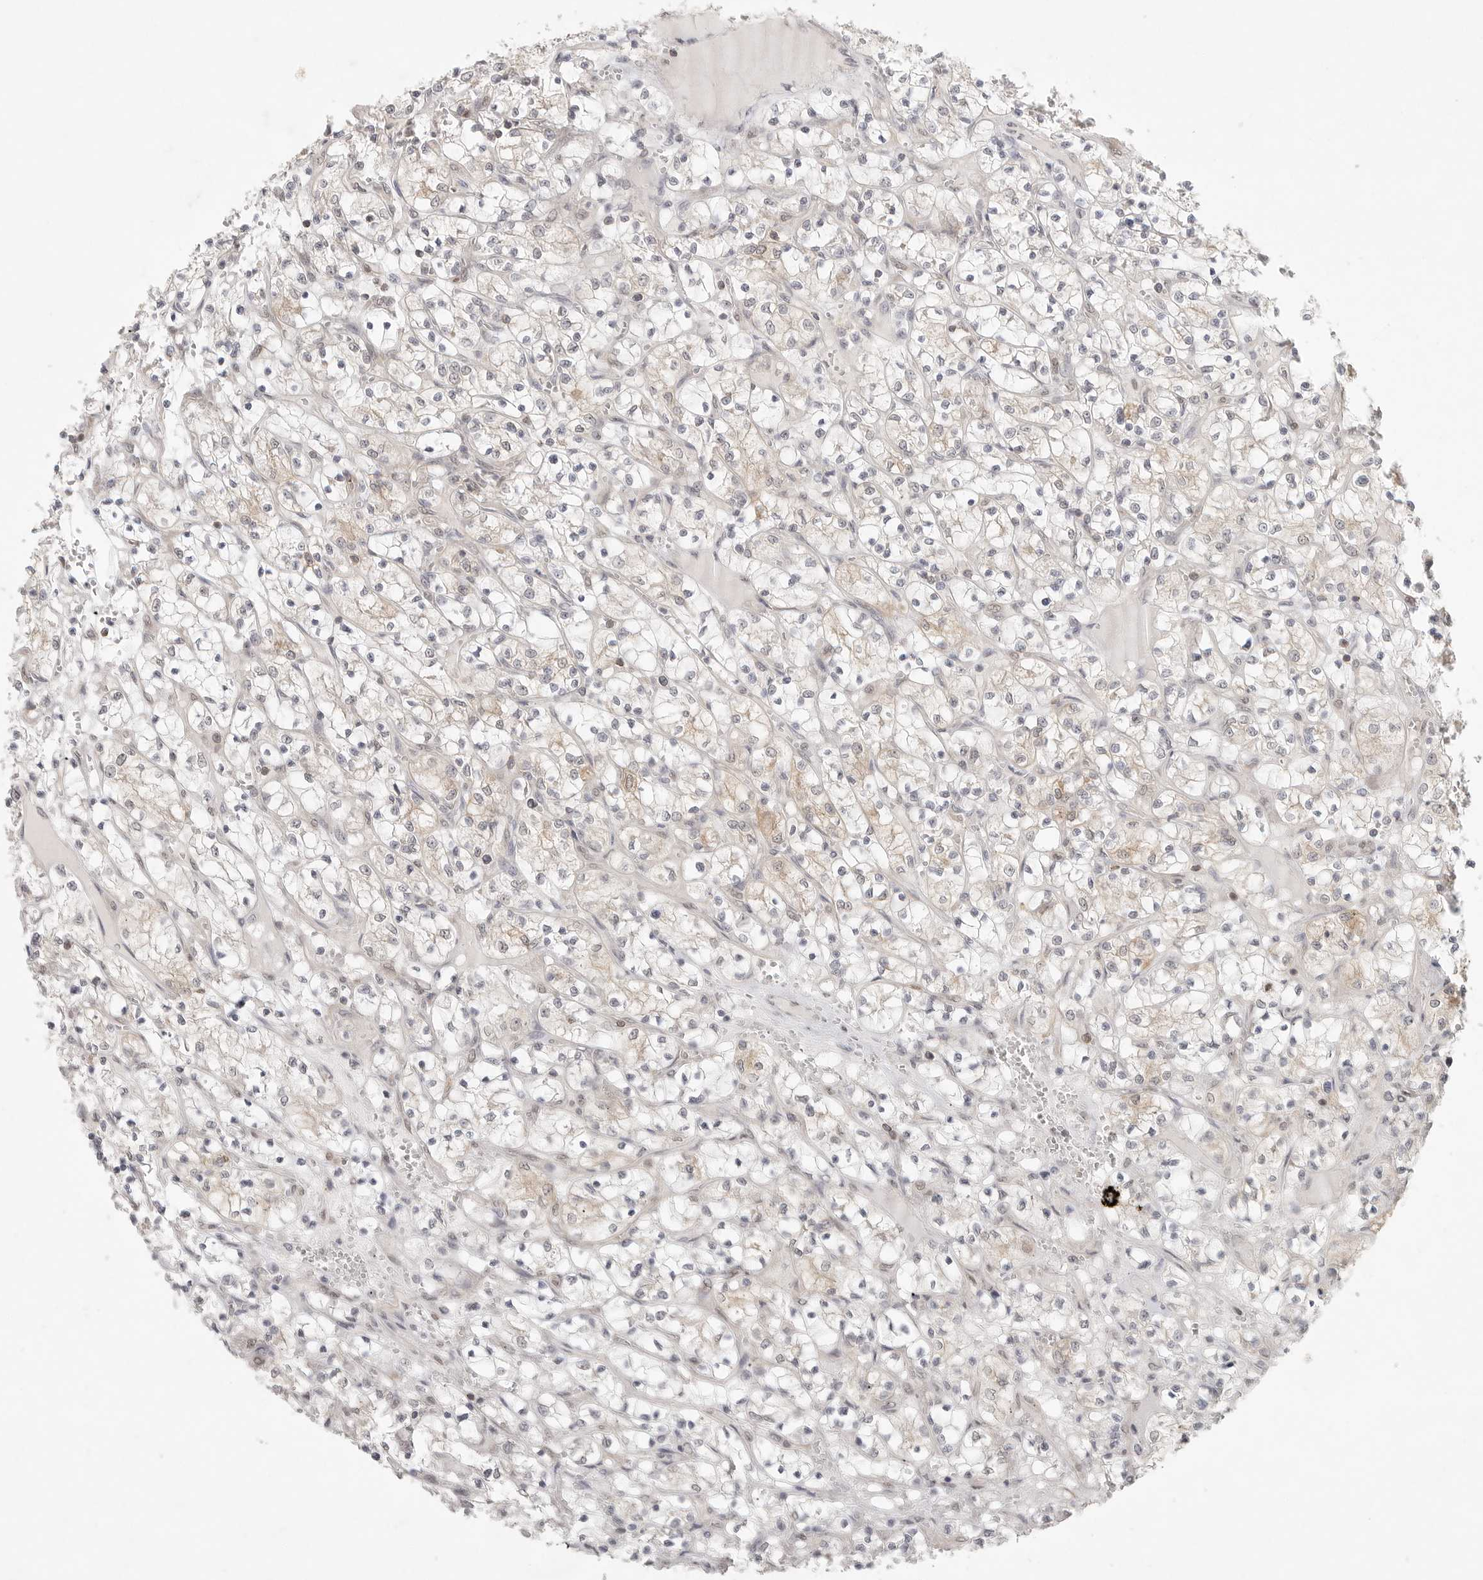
{"staining": {"intensity": "weak", "quantity": "25%-75%", "location": "cytoplasmic/membranous"}, "tissue": "renal cancer", "cell_type": "Tumor cells", "image_type": "cancer", "snomed": [{"axis": "morphology", "description": "Adenocarcinoma, NOS"}, {"axis": "topography", "description": "Kidney"}], "caption": "Tumor cells display low levels of weak cytoplasmic/membranous expression in approximately 25%-75% of cells in human renal cancer (adenocarcinoma).", "gene": "HDAC6", "patient": {"sex": "female", "age": 69}}